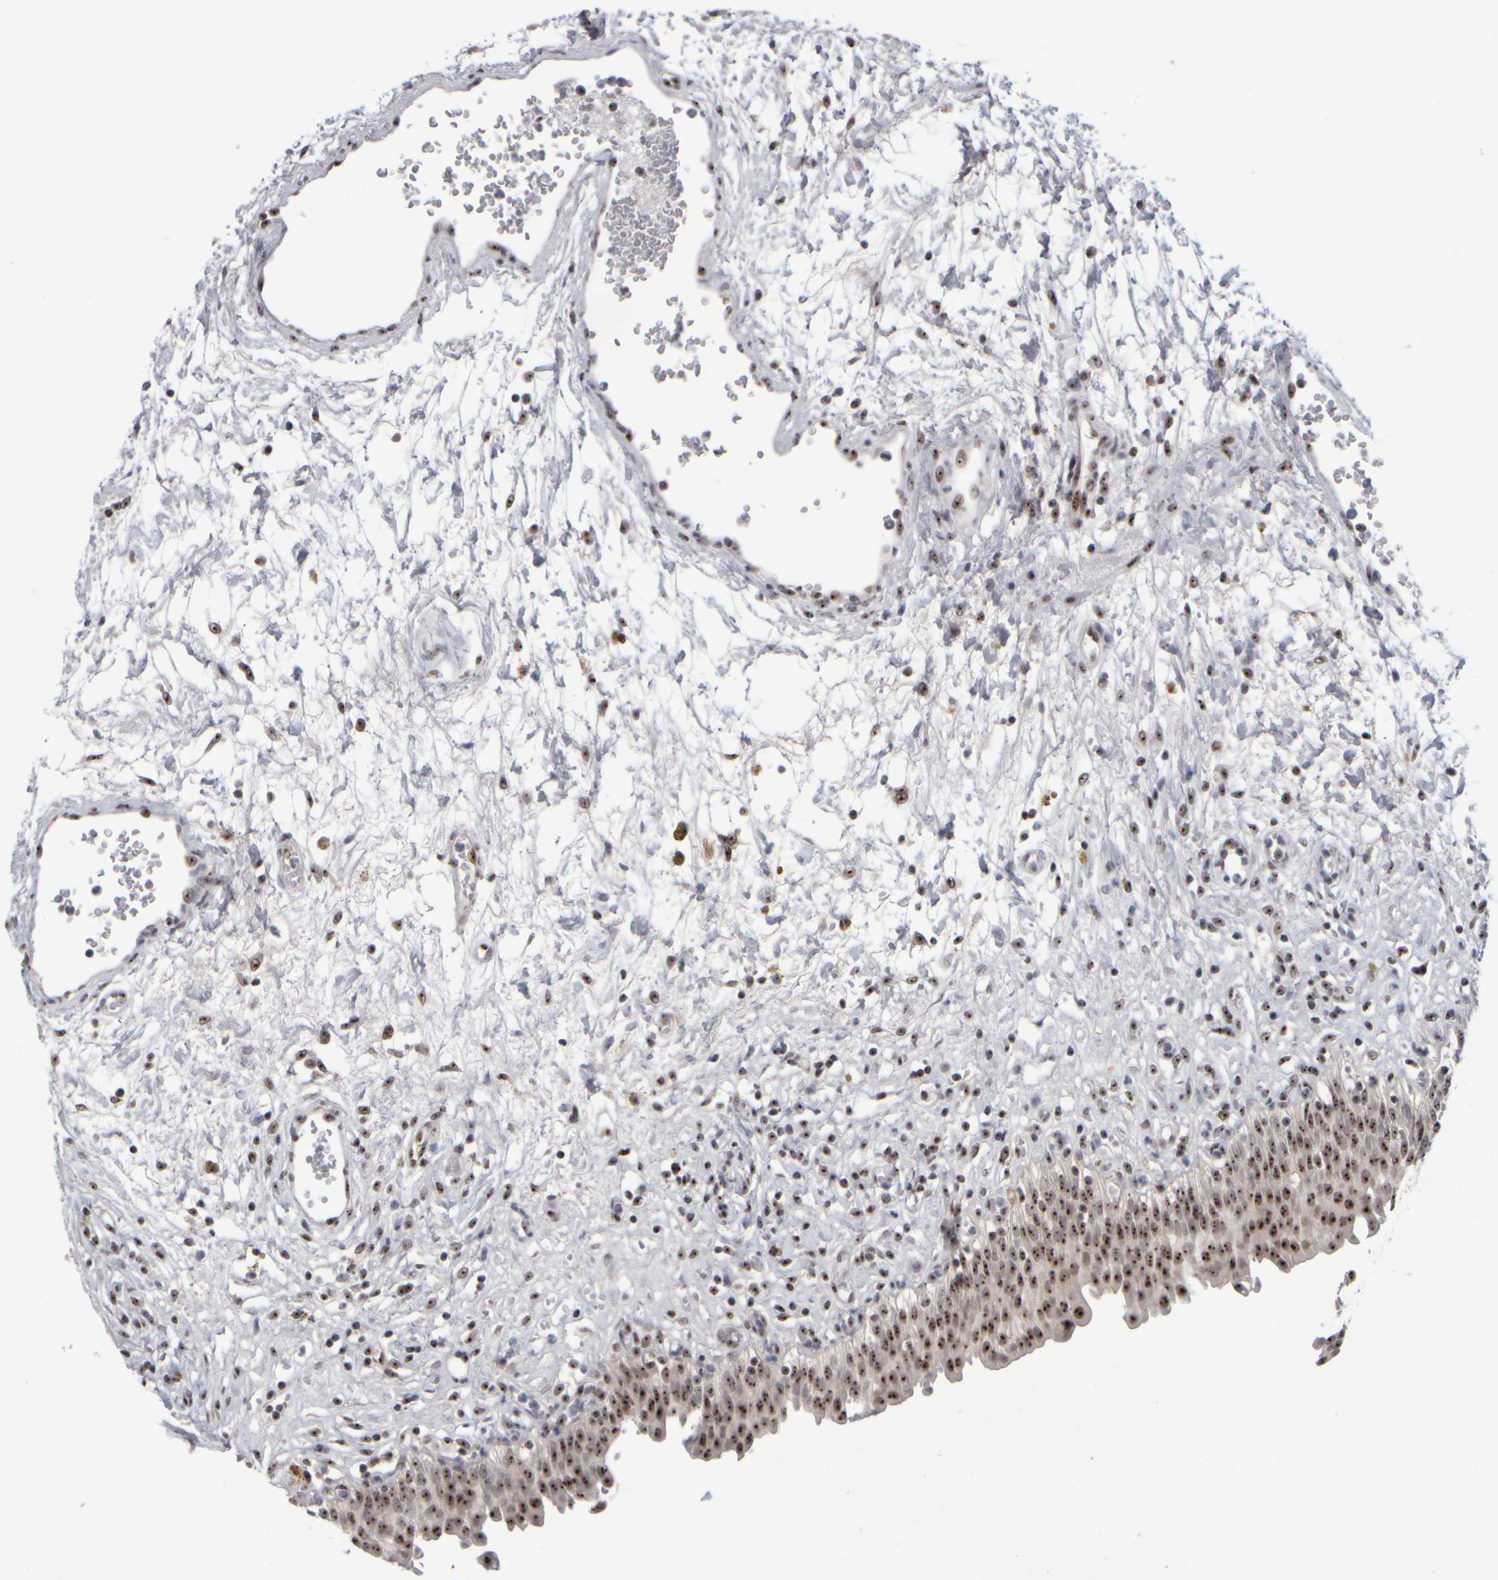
{"staining": {"intensity": "strong", "quantity": ">75%", "location": "nuclear"}, "tissue": "urinary bladder", "cell_type": "Urothelial cells", "image_type": "normal", "snomed": [{"axis": "morphology", "description": "Urothelial carcinoma, High grade"}, {"axis": "topography", "description": "Urinary bladder"}], "caption": "DAB immunohistochemical staining of unremarkable urinary bladder reveals strong nuclear protein expression in about >75% of urothelial cells. The staining is performed using DAB brown chromogen to label protein expression. The nuclei are counter-stained blue using hematoxylin.", "gene": "SURF6", "patient": {"sex": "male", "age": 46}}